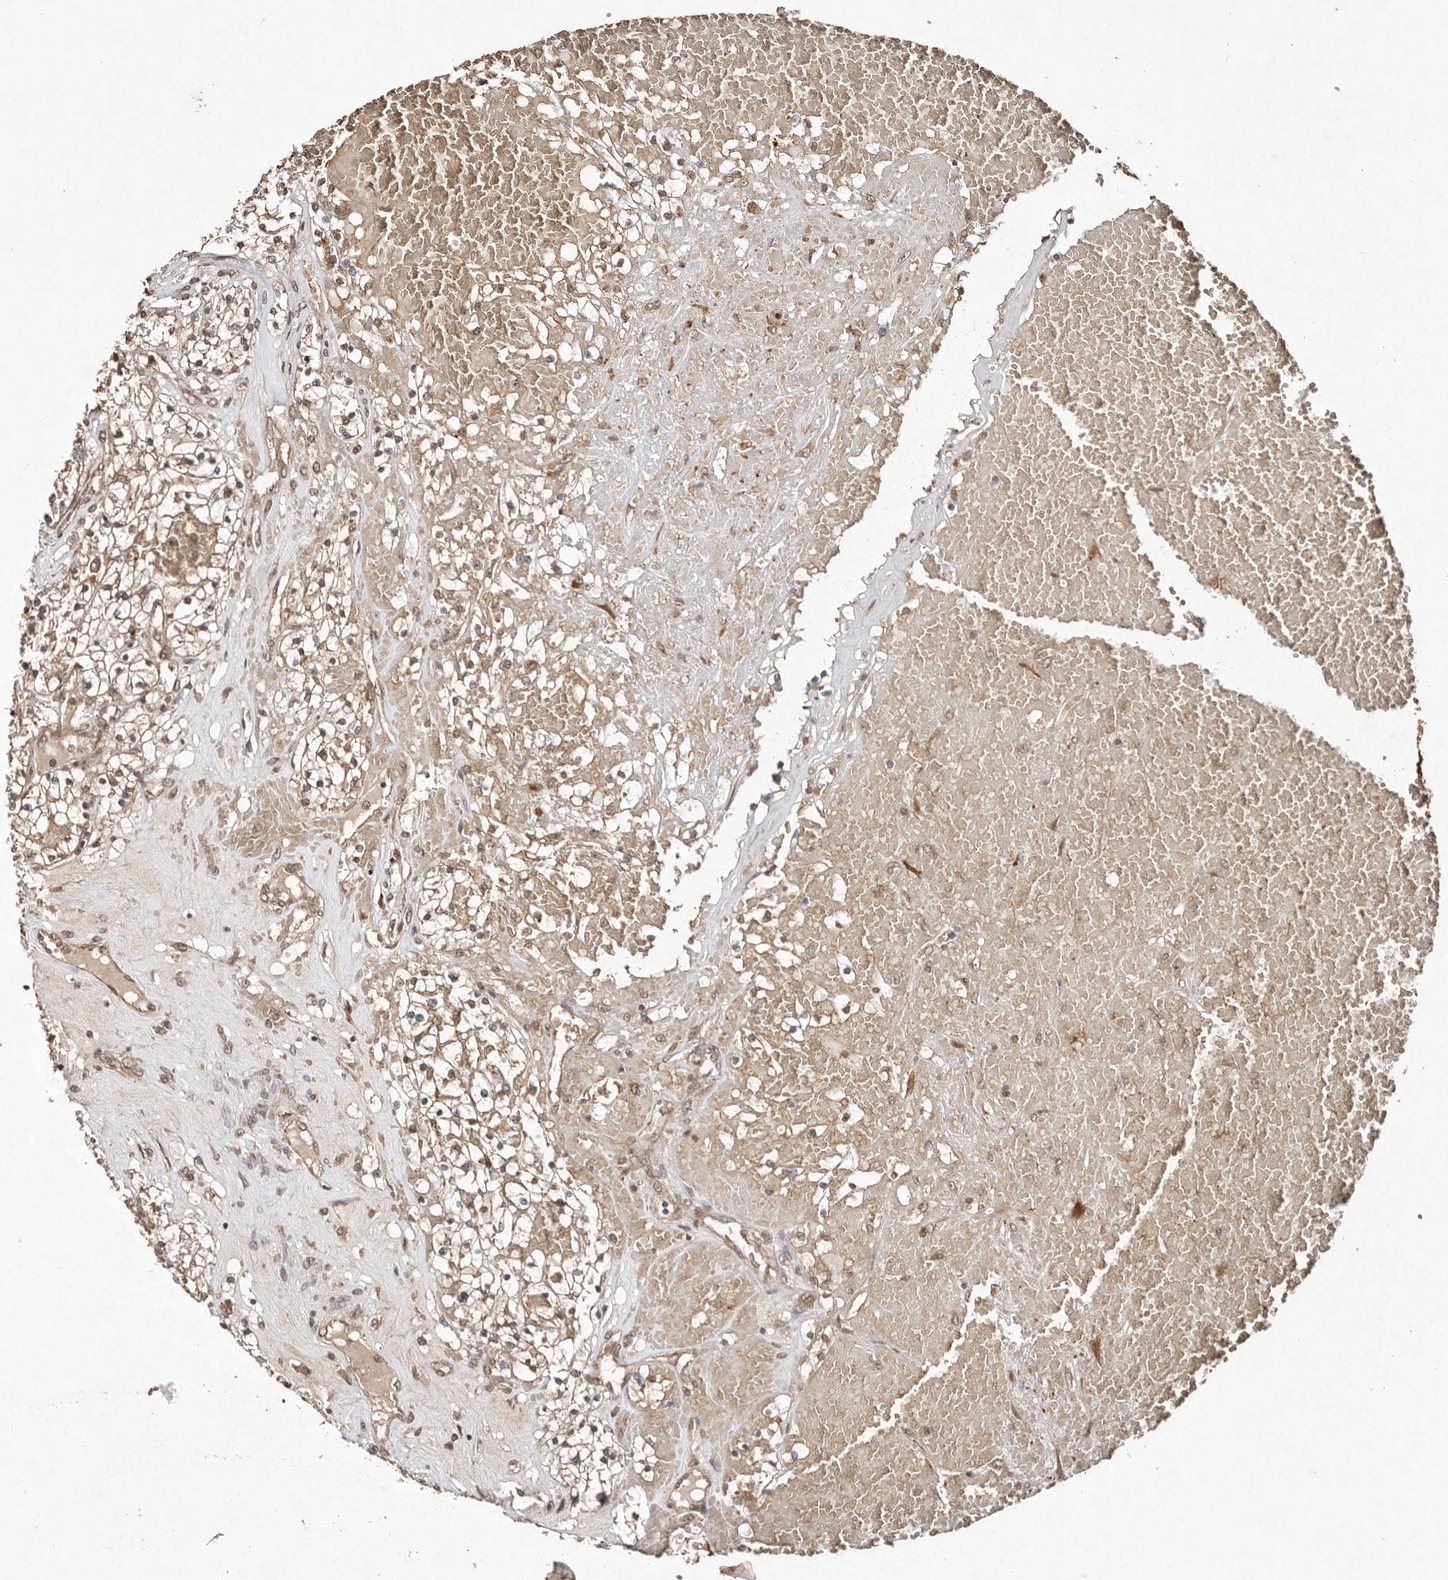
{"staining": {"intensity": "weak", "quantity": ">75%", "location": "cytoplasmic/membranous"}, "tissue": "renal cancer", "cell_type": "Tumor cells", "image_type": "cancer", "snomed": [{"axis": "morphology", "description": "Normal tissue, NOS"}, {"axis": "morphology", "description": "Adenocarcinoma, NOS"}, {"axis": "topography", "description": "Kidney"}], "caption": "Human renal adenocarcinoma stained with a brown dye exhibits weak cytoplasmic/membranous positive staining in about >75% of tumor cells.", "gene": "DIP2C", "patient": {"sex": "male", "age": 68}}